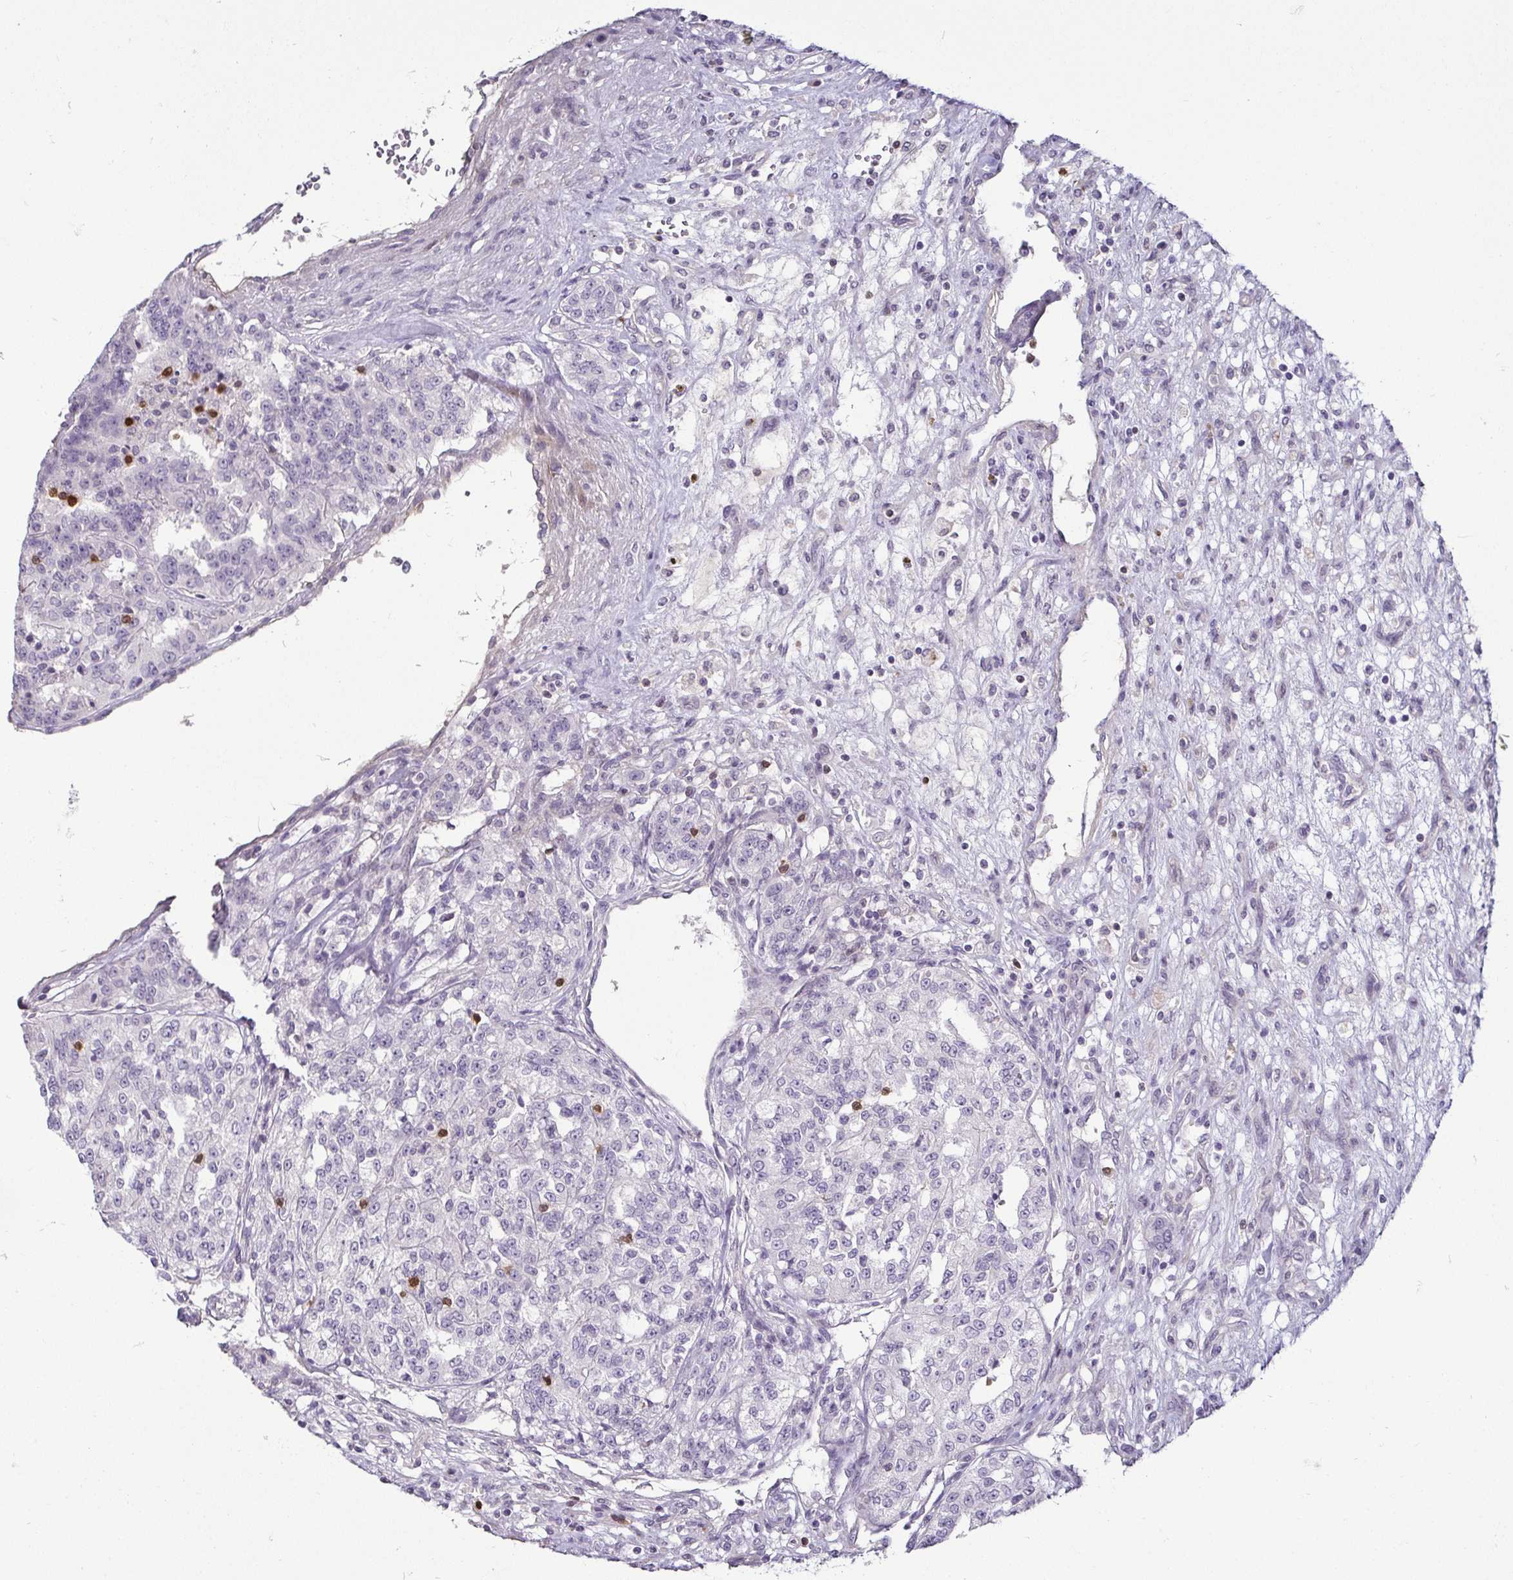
{"staining": {"intensity": "negative", "quantity": "none", "location": "none"}, "tissue": "renal cancer", "cell_type": "Tumor cells", "image_type": "cancer", "snomed": [{"axis": "morphology", "description": "Adenocarcinoma, NOS"}, {"axis": "topography", "description": "Kidney"}], "caption": "High power microscopy histopathology image of an IHC image of renal adenocarcinoma, revealing no significant expression in tumor cells.", "gene": "HOPX", "patient": {"sex": "female", "age": 63}}